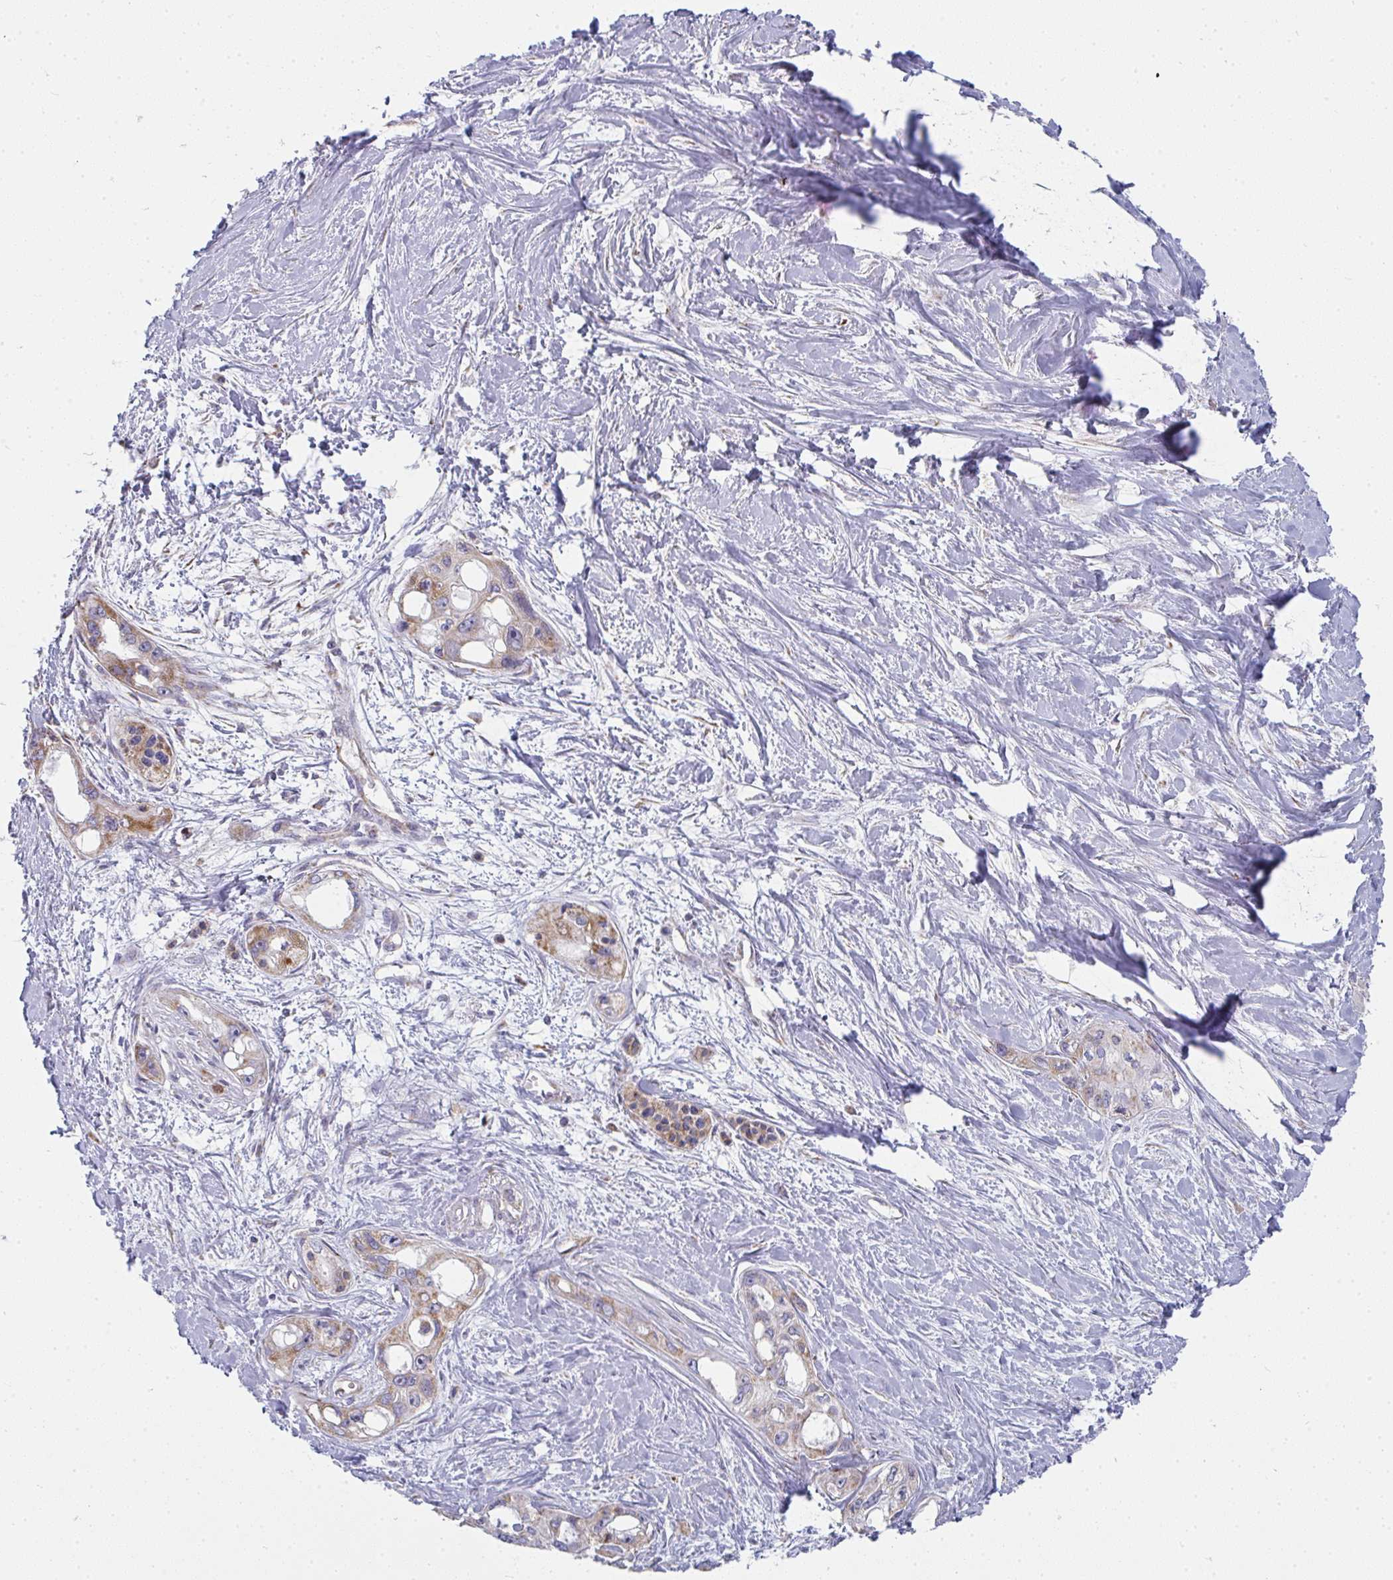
{"staining": {"intensity": "weak", "quantity": "<25%", "location": "cytoplasmic/membranous"}, "tissue": "pancreatic cancer", "cell_type": "Tumor cells", "image_type": "cancer", "snomed": [{"axis": "morphology", "description": "Adenocarcinoma, NOS"}, {"axis": "topography", "description": "Pancreas"}], "caption": "Immunohistochemical staining of adenocarcinoma (pancreatic) demonstrates no significant positivity in tumor cells.", "gene": "FAHD1", "patient": {"sex": "female", "age": 50}}